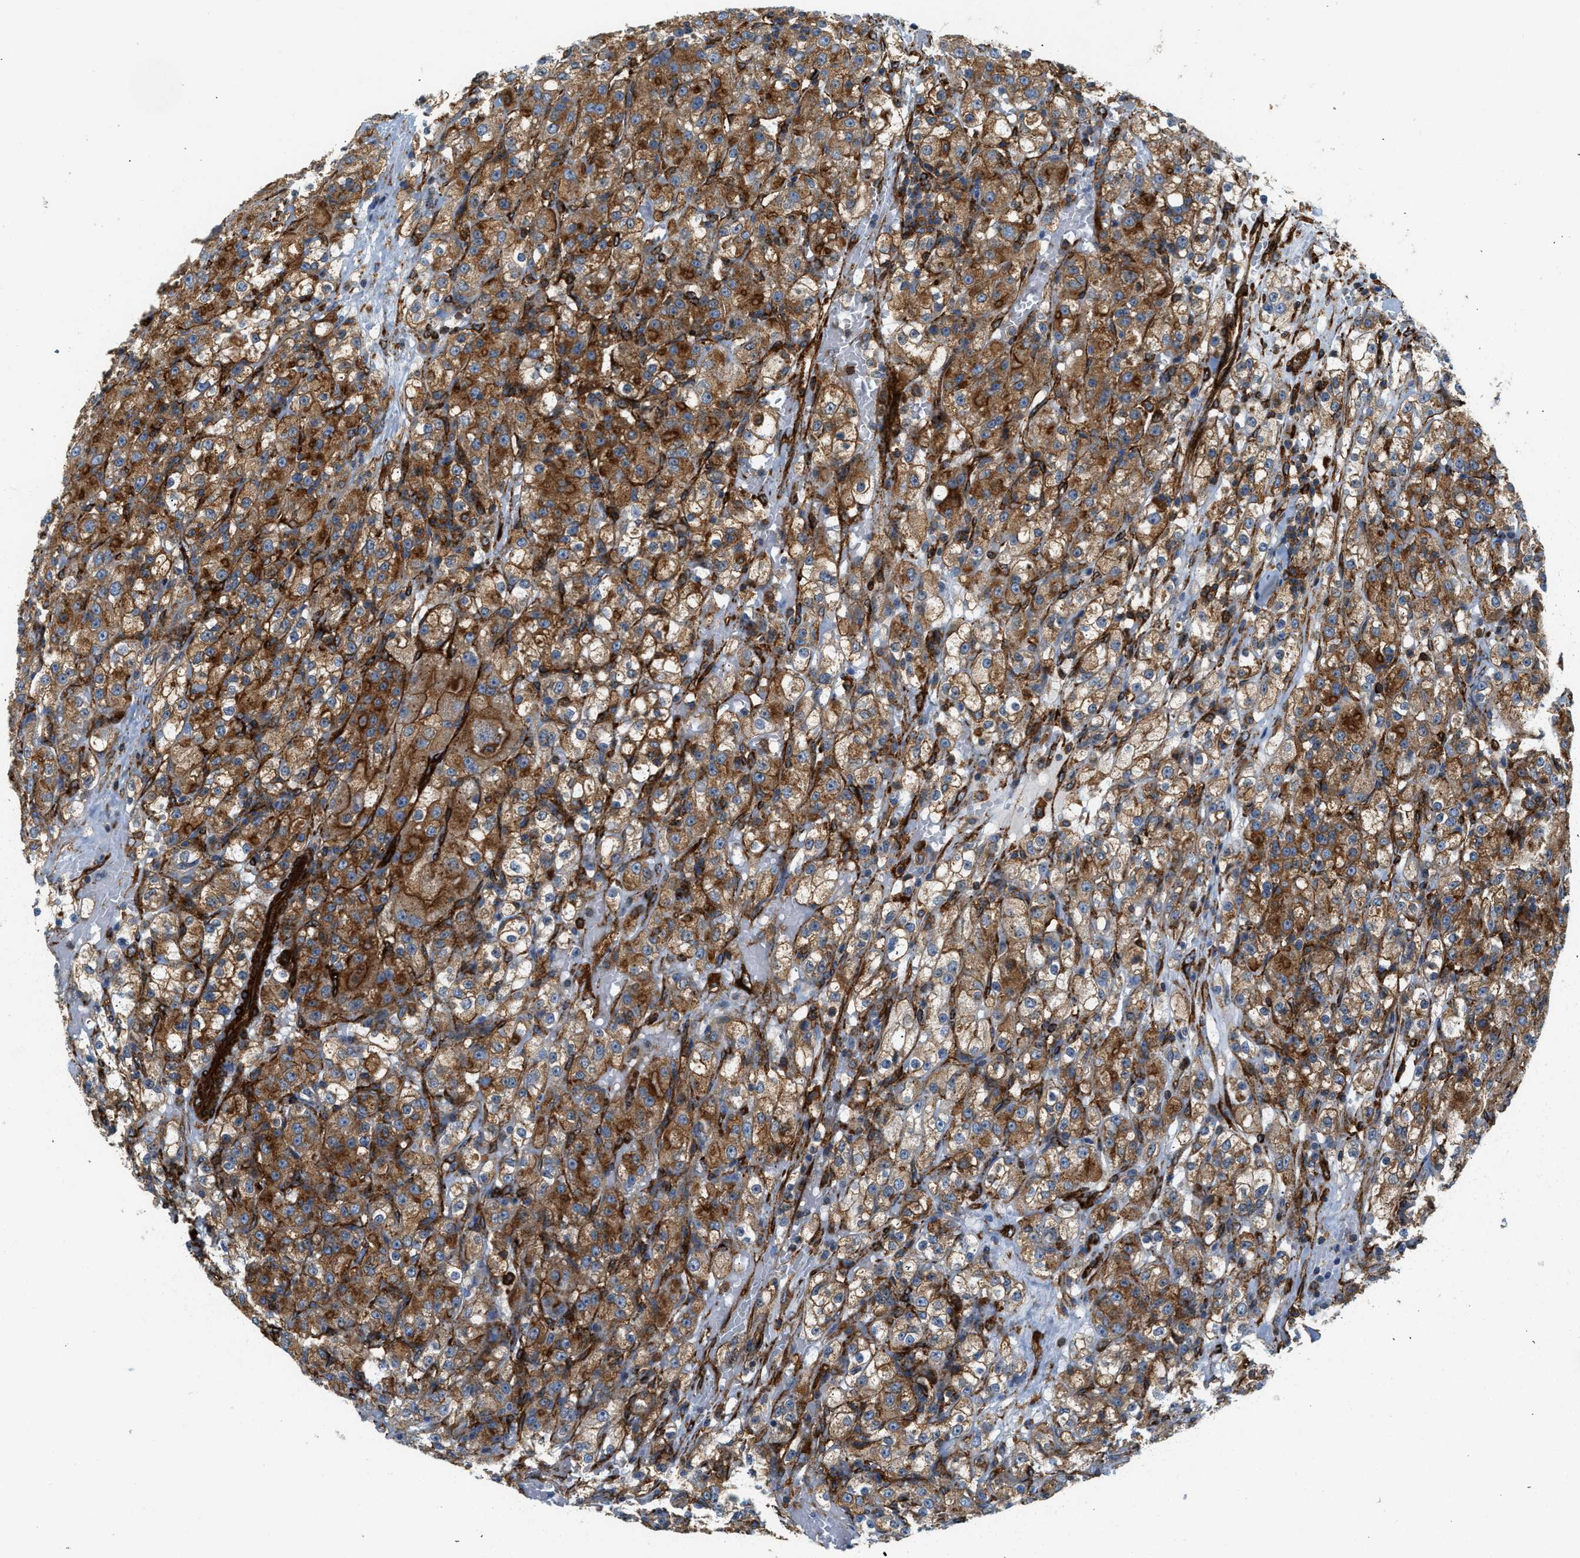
{"staining": {"intensity": "moderate", "quantity": ">75%", "location": "cytoplasmic/membranous"}, "tissue": "renal cancer", "cell_type": "Tumor cells", "image_type": "cancer", "snomed": [{"axis": "morphology", "description": "Adenocarcinoma, NOS"}, {"axis": "topography", "description": "Kidney"}], "caption": "The immunohistochemical stain labels moderate cytoplasmic/membranous expression in tumor cells of renal cancer (adenocarcinoma) tissue. (Brightfield microscopy of DAB IHC at high magnification).", "gene": "HIP1", "patient": {"sex": "male", "age": 61}}